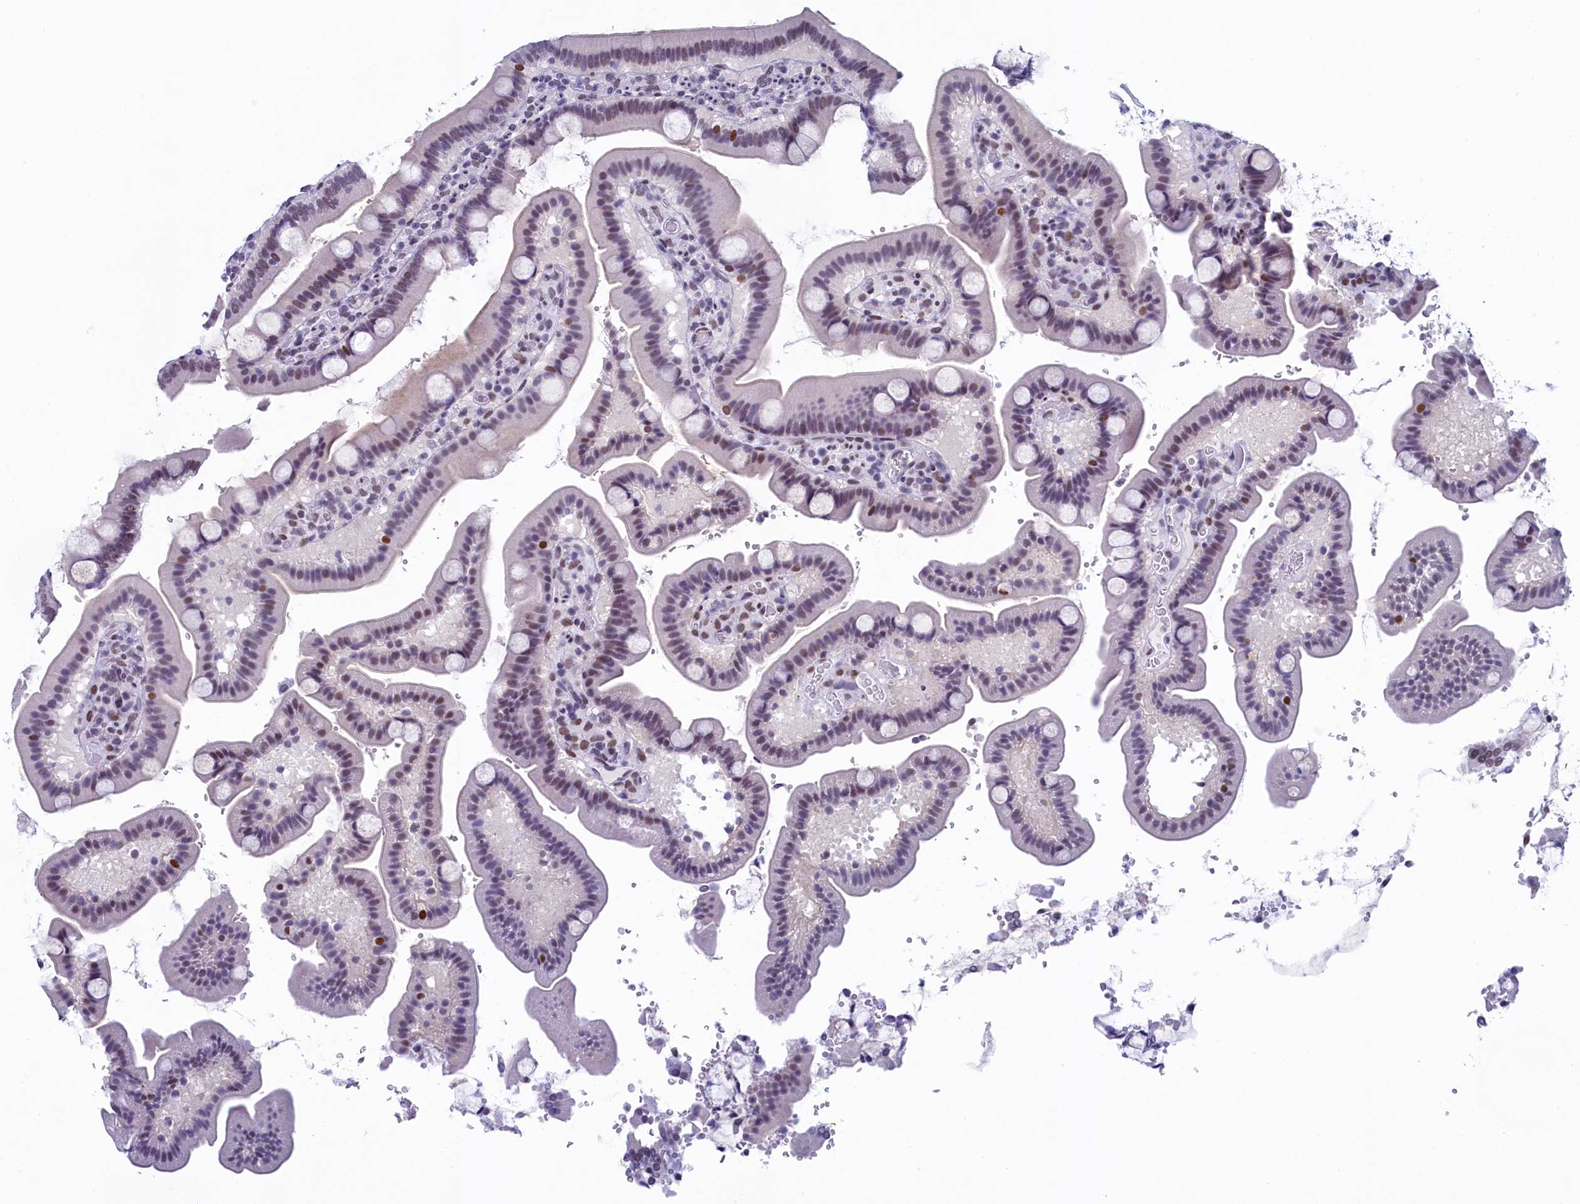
{"staining": {"intensity": "moderate", "quantity": "25%-75%", "location": "nuclear"}, "tissue": "duodenum", "cell_type": "Glandular cells", "image_type": "normal", "snomed": [{"axis": "morphology", "description": "Normal tissue, NOS"}, {"axis": "topography", "description": "Duodenum"}], "caption": "Moderate nuclear staining for a protein is identified in approximately 25%-75% of glandular cells of unremarkable duodenum using IHC.", "gene": "SUGP2", "patient": {"sex": "male", "age": 55}}